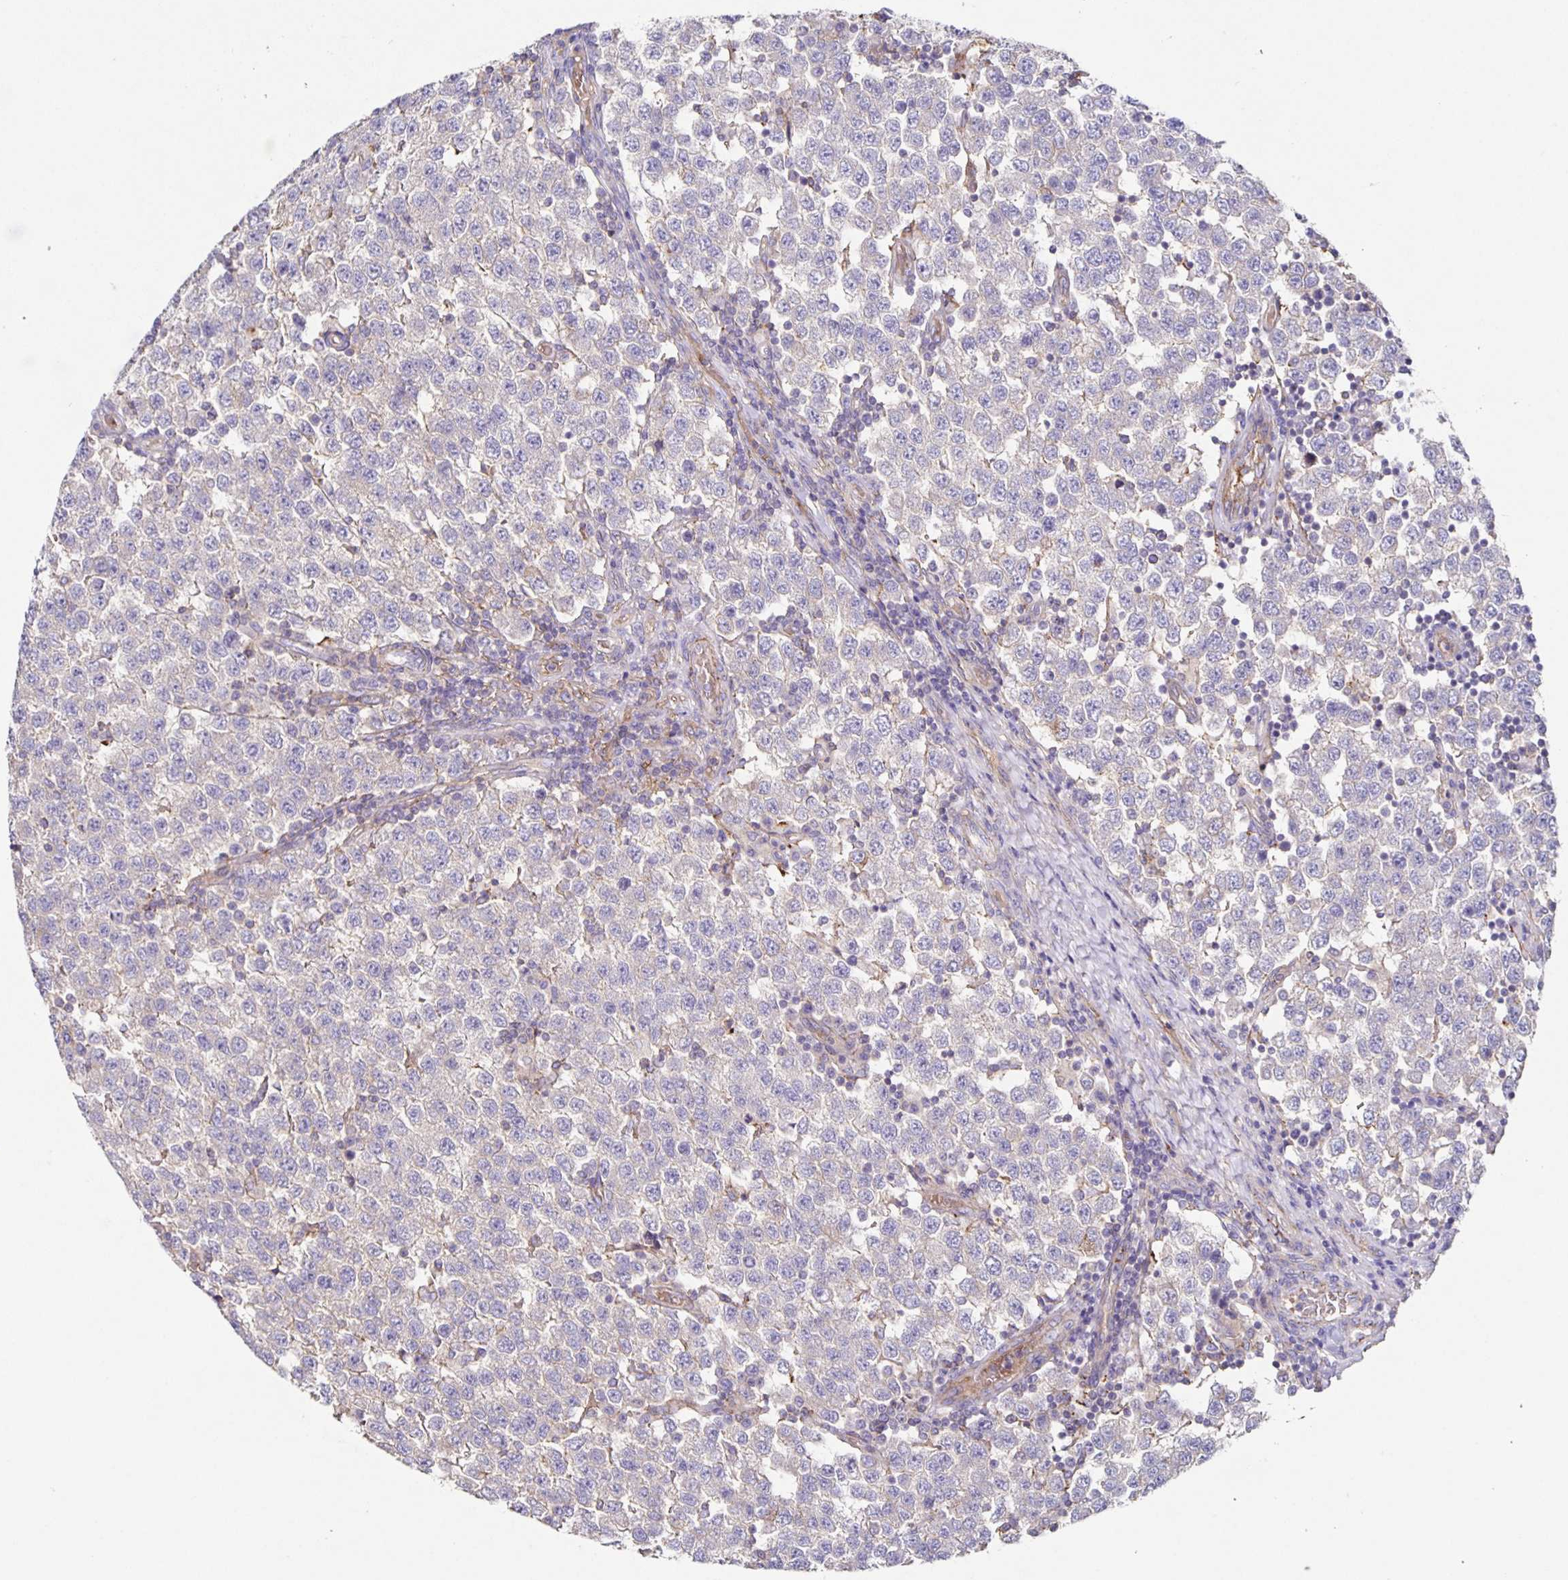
{"staining": {"intensity": "negative", "quantity": "none", "location": "none"}, "tissue": "testis cancer", "cell_type": "Tumor cells", "image_type": "cancer", "snomed": [{"axis": "morphology", "description": "Seminoma, NOS"}, {"axis": "topography", "description": "Testis"}], "caption": "This is an immunohistochemistry image of human testis seminoma. There is no positivity in tumor cells.", "gene": "ITGA2", "patient": {"sex": "male", "age": 34}}